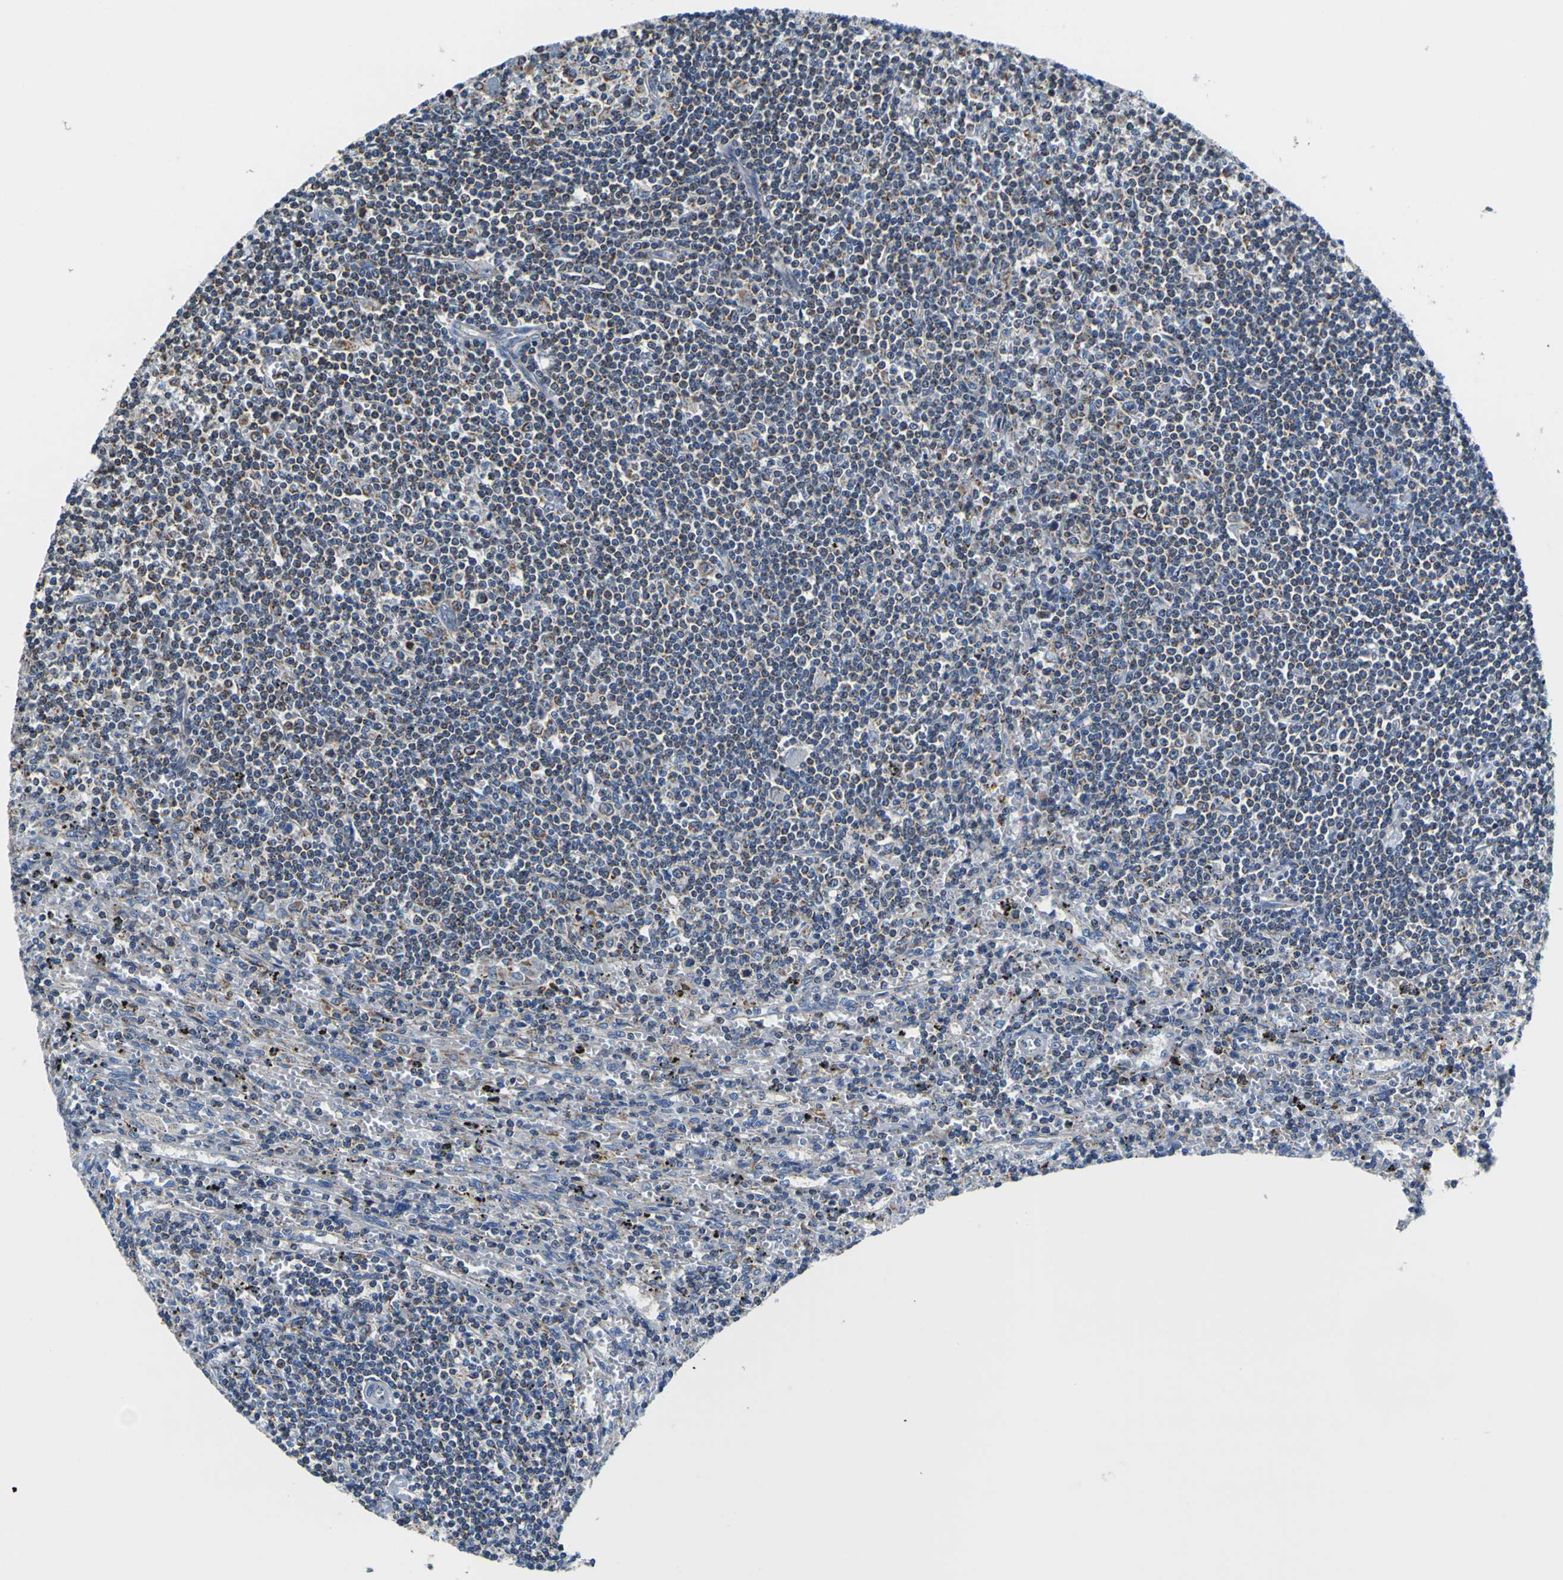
{"staining": {"intensity": "negative", "quantity": "none", "location": "none"}, "tissue": "lymphoma", "cell_type": "Tumor cells", "image_type": "cancer", "snomed": [{"axis": "morphology", "description": "Malignant lymphoma, non-Hodgkin's type, Low grade"}, {"axis": "topography", "description": "Spleen"}], "caption": "This is an immunohistochemistry (IHC) histopathology image of human malignant lymphoma, non-Hodgkin's type (low-grade). There is no positivity in tumor cells.", "gene": "LRP4", "patient": {"sex": "male", "age": 76}}